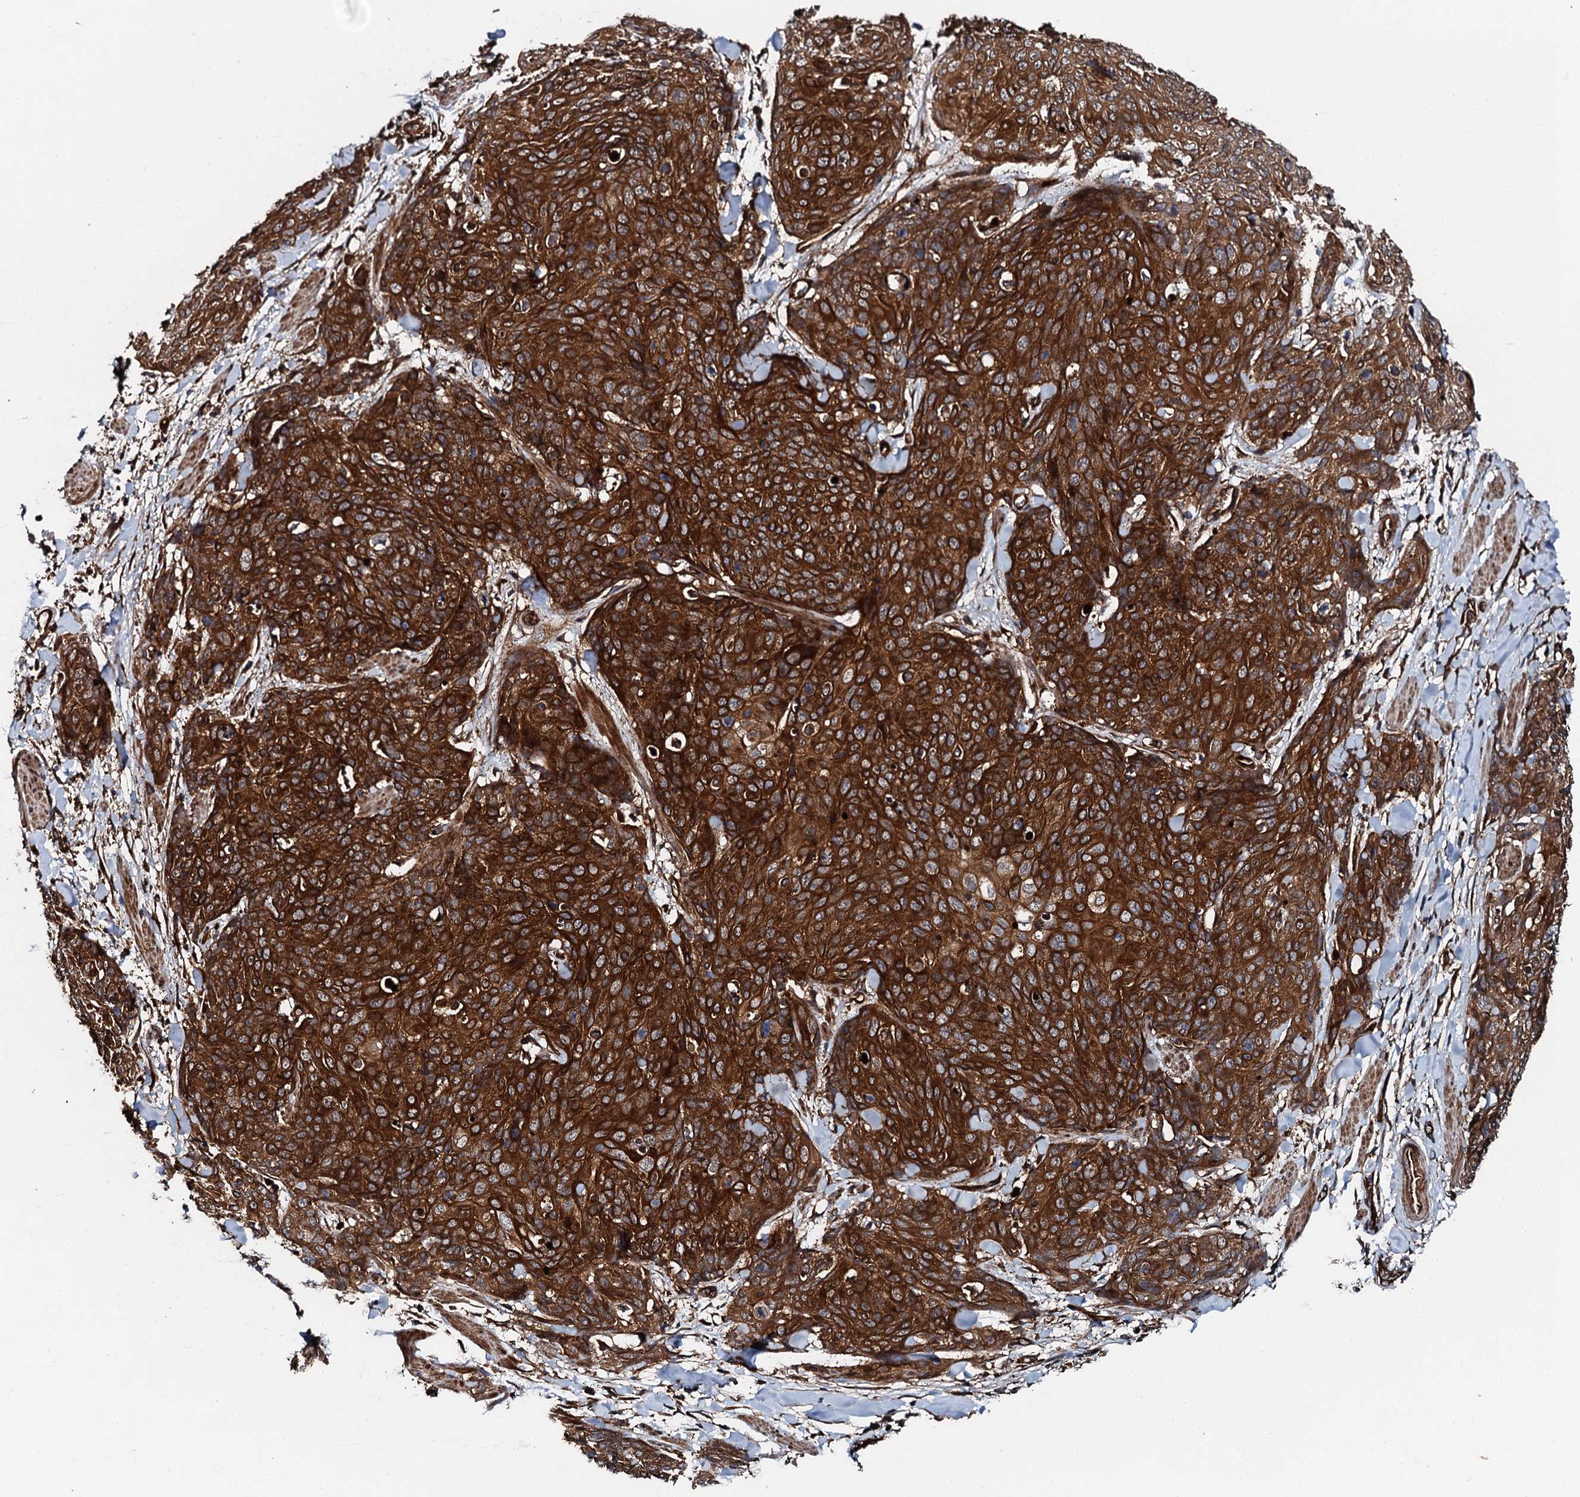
{"staining": {"intensity": "strong", "quantity": ">75%", "location": "cytoplasmic/membranous"}, "tissue": "skin cancer", "cell_type": "Tumor cells", "image_type": "cancer", "snomed": [{"axis": "morphology", "description": "Squamous cell carcinoma, NOS"}, {"axis": "topography", "description": "Skin"}, {"axis": "topography", "description": "Vulva"}], "caption": "Tumor cells demonstrate high levels of strong cytoplasmic/membranous expression in approximately >75% of cells in human skin squamous cell carcinoma. The staining was performed using DAB to visualize the protein expression in brown, while the nuclei were stained in blue with hematoxylin (Magnification: 20x).", "gene": "FLYWCH1", "patient": {"sex": "female", "age": 85}}